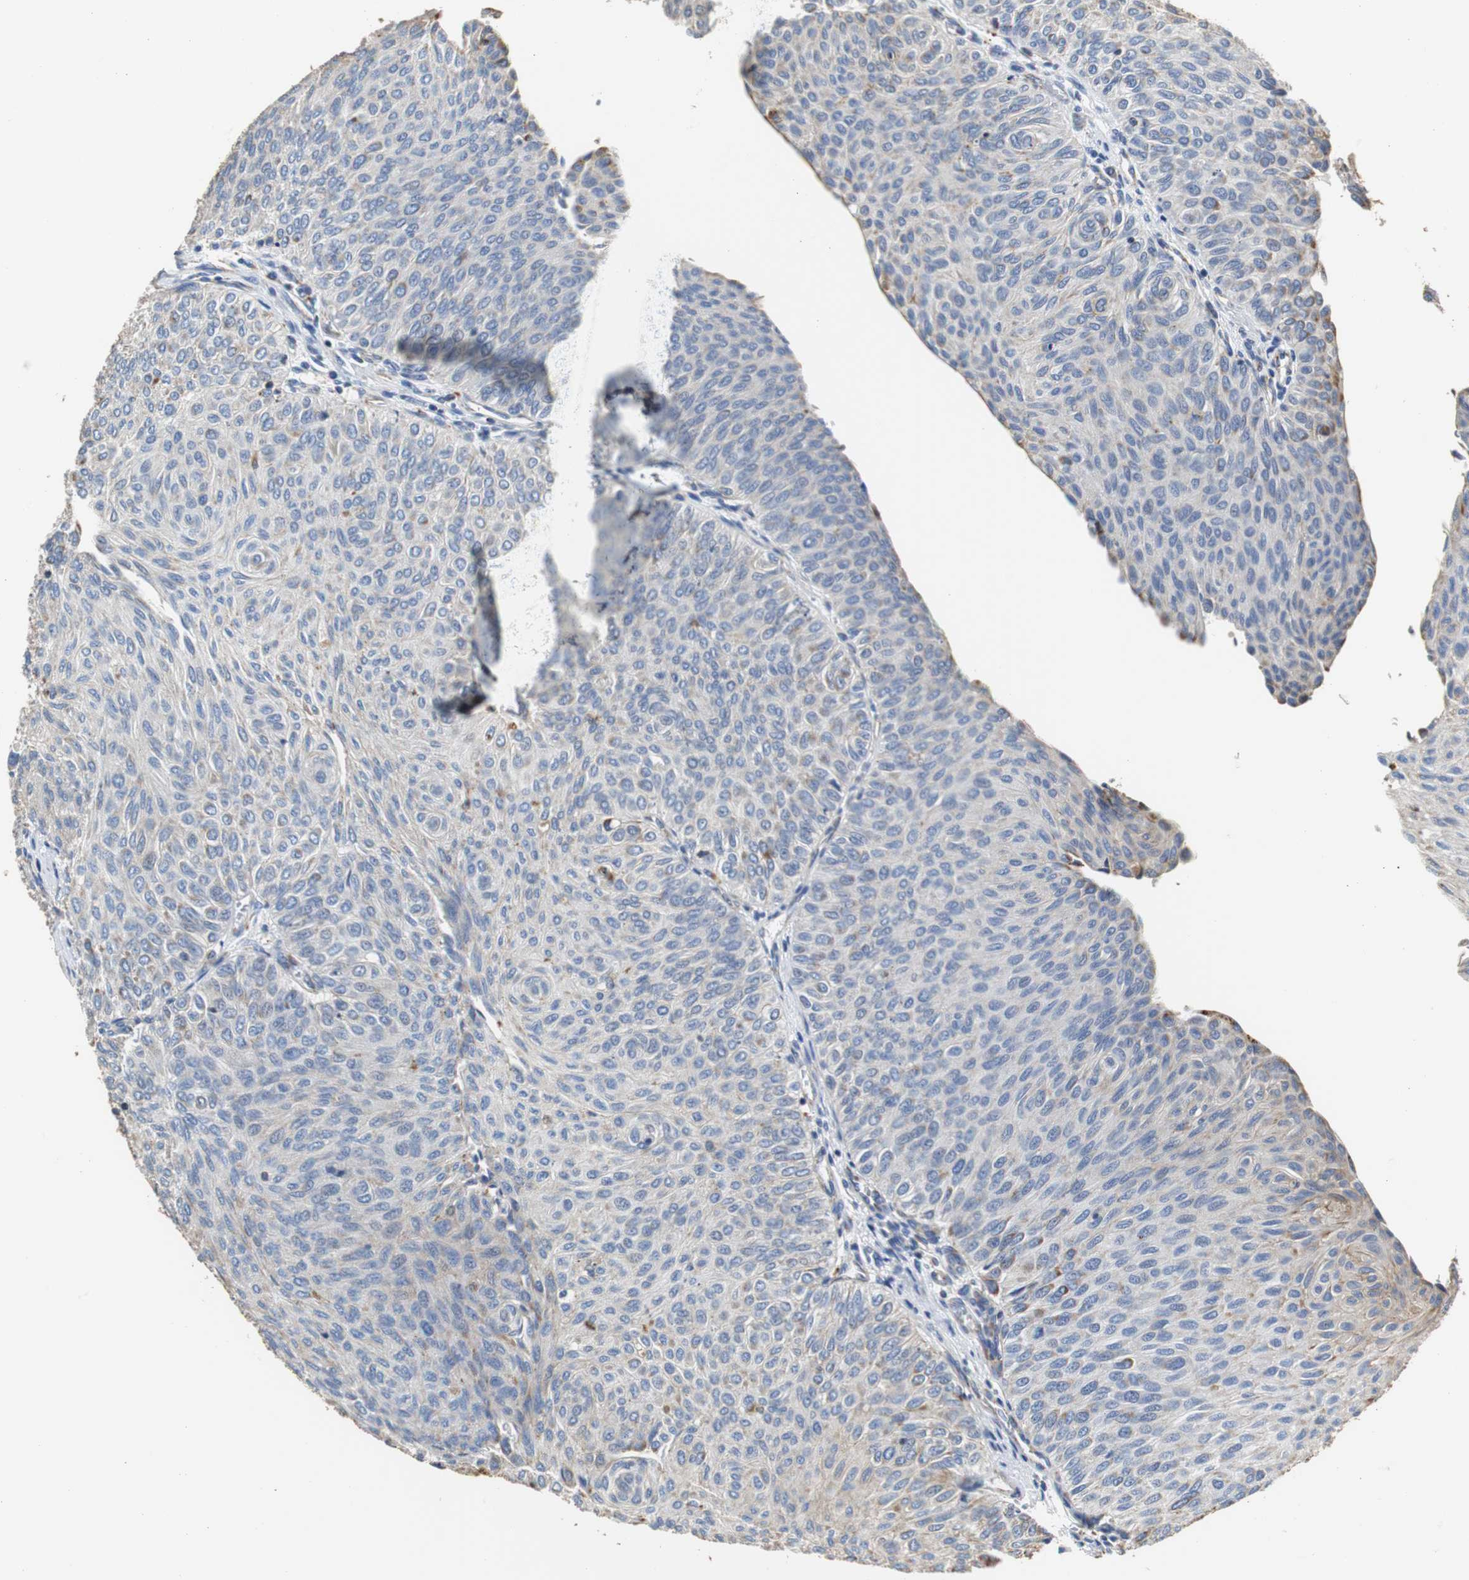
{"staining": {"intensity": "weak", "quantity": "<25%", "location": "cytoplasmic/membranous"}, "tissue": "urothelial cancer", "cell_type": "Tumor cells", "image_type": "cancer", "snomed": [{"axis": "morphology", "description": "Urothelial carcinoma, Low grade"}, {"axis": "topography", "description": "Urinary bladder"}], "caption": "Urothelial cancer was stained to show a protein in brown. There is no significant staining in tumor cells. The staining is performed using DAB brown chromogen with nuclei counter-stained in using hematoxylin.", "gene": "PCK1", "patient": {"sex": "male", "age": 78}}